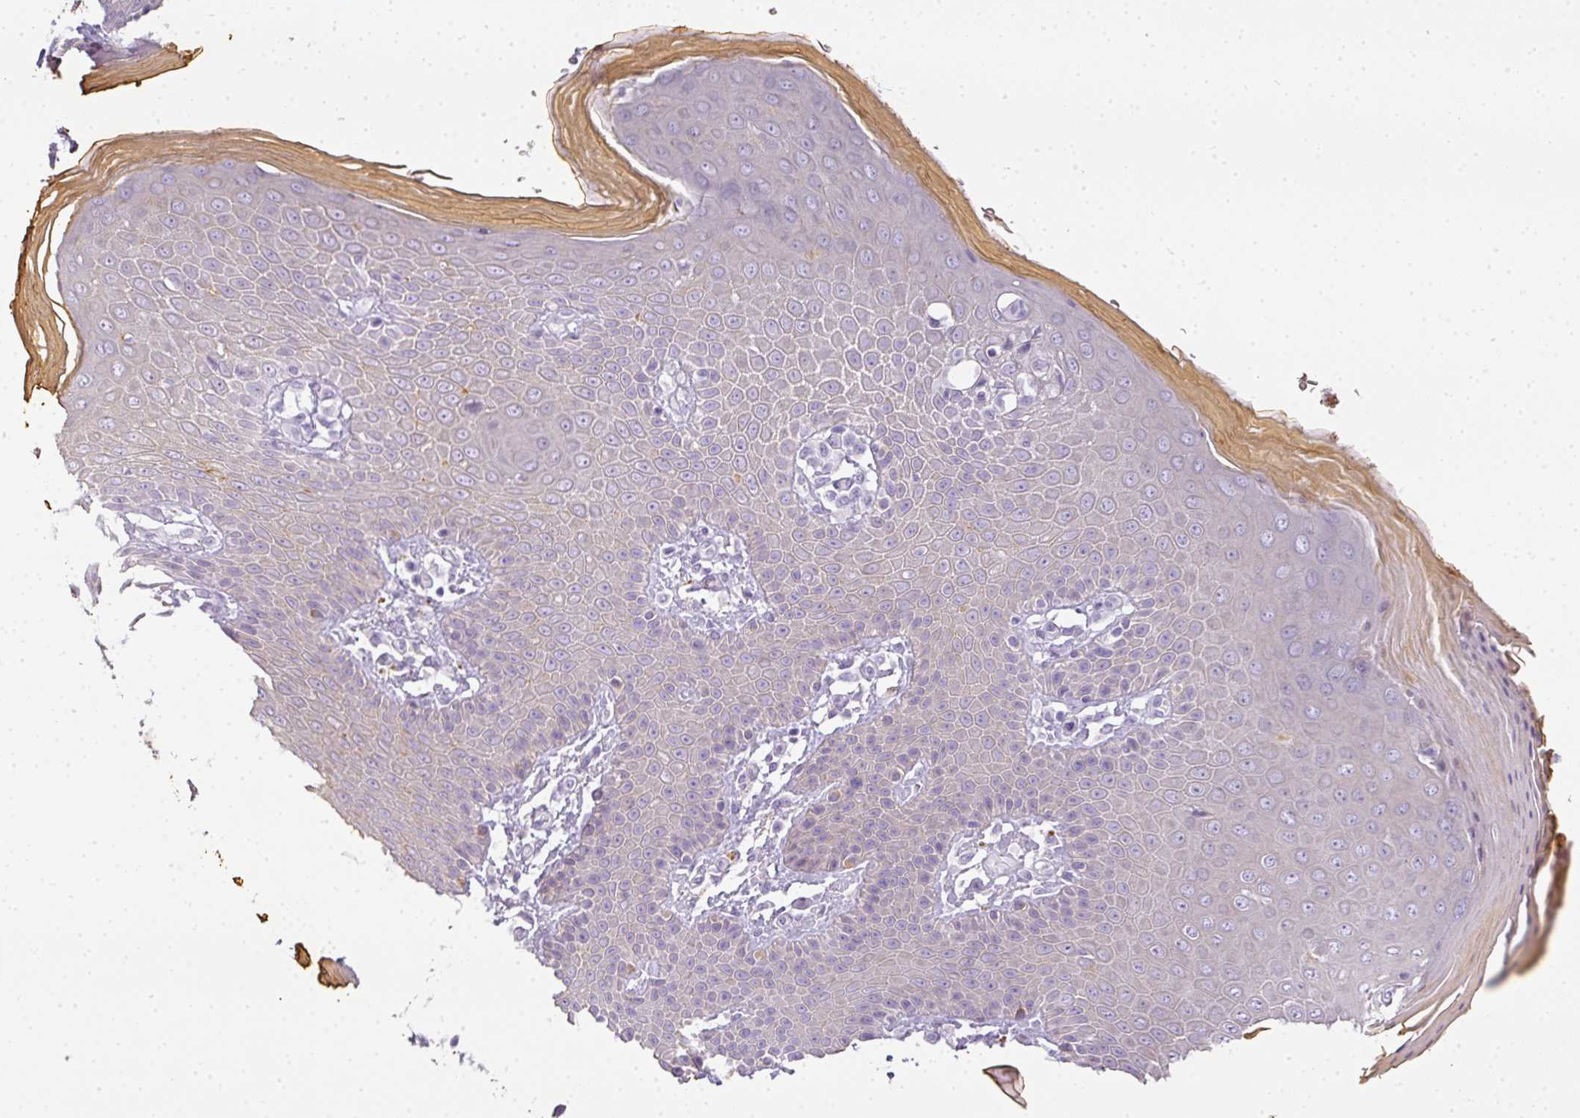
{"staining": {"intensity": "weak", "quantity": "<25%", "location": "cytoplasmic/membranous"}, "tissue": "skin", "cell_type": "Epidermal cells", "image_type": "normal", "snomed": [{"axis": "morphology", "description": "Normal tissue, NOS"}, {"axis": "topography", "description": "Peripheral nerve tissue"}], "caption": "Micrograph shows no protein staining in epidermal cells of unremarkable skin. (DAB immunohistochemistry (IHC) with hematoxylin counter stain).", "gene": "RBMY1A1", "patient": {"sex": "male", "age": 51}}